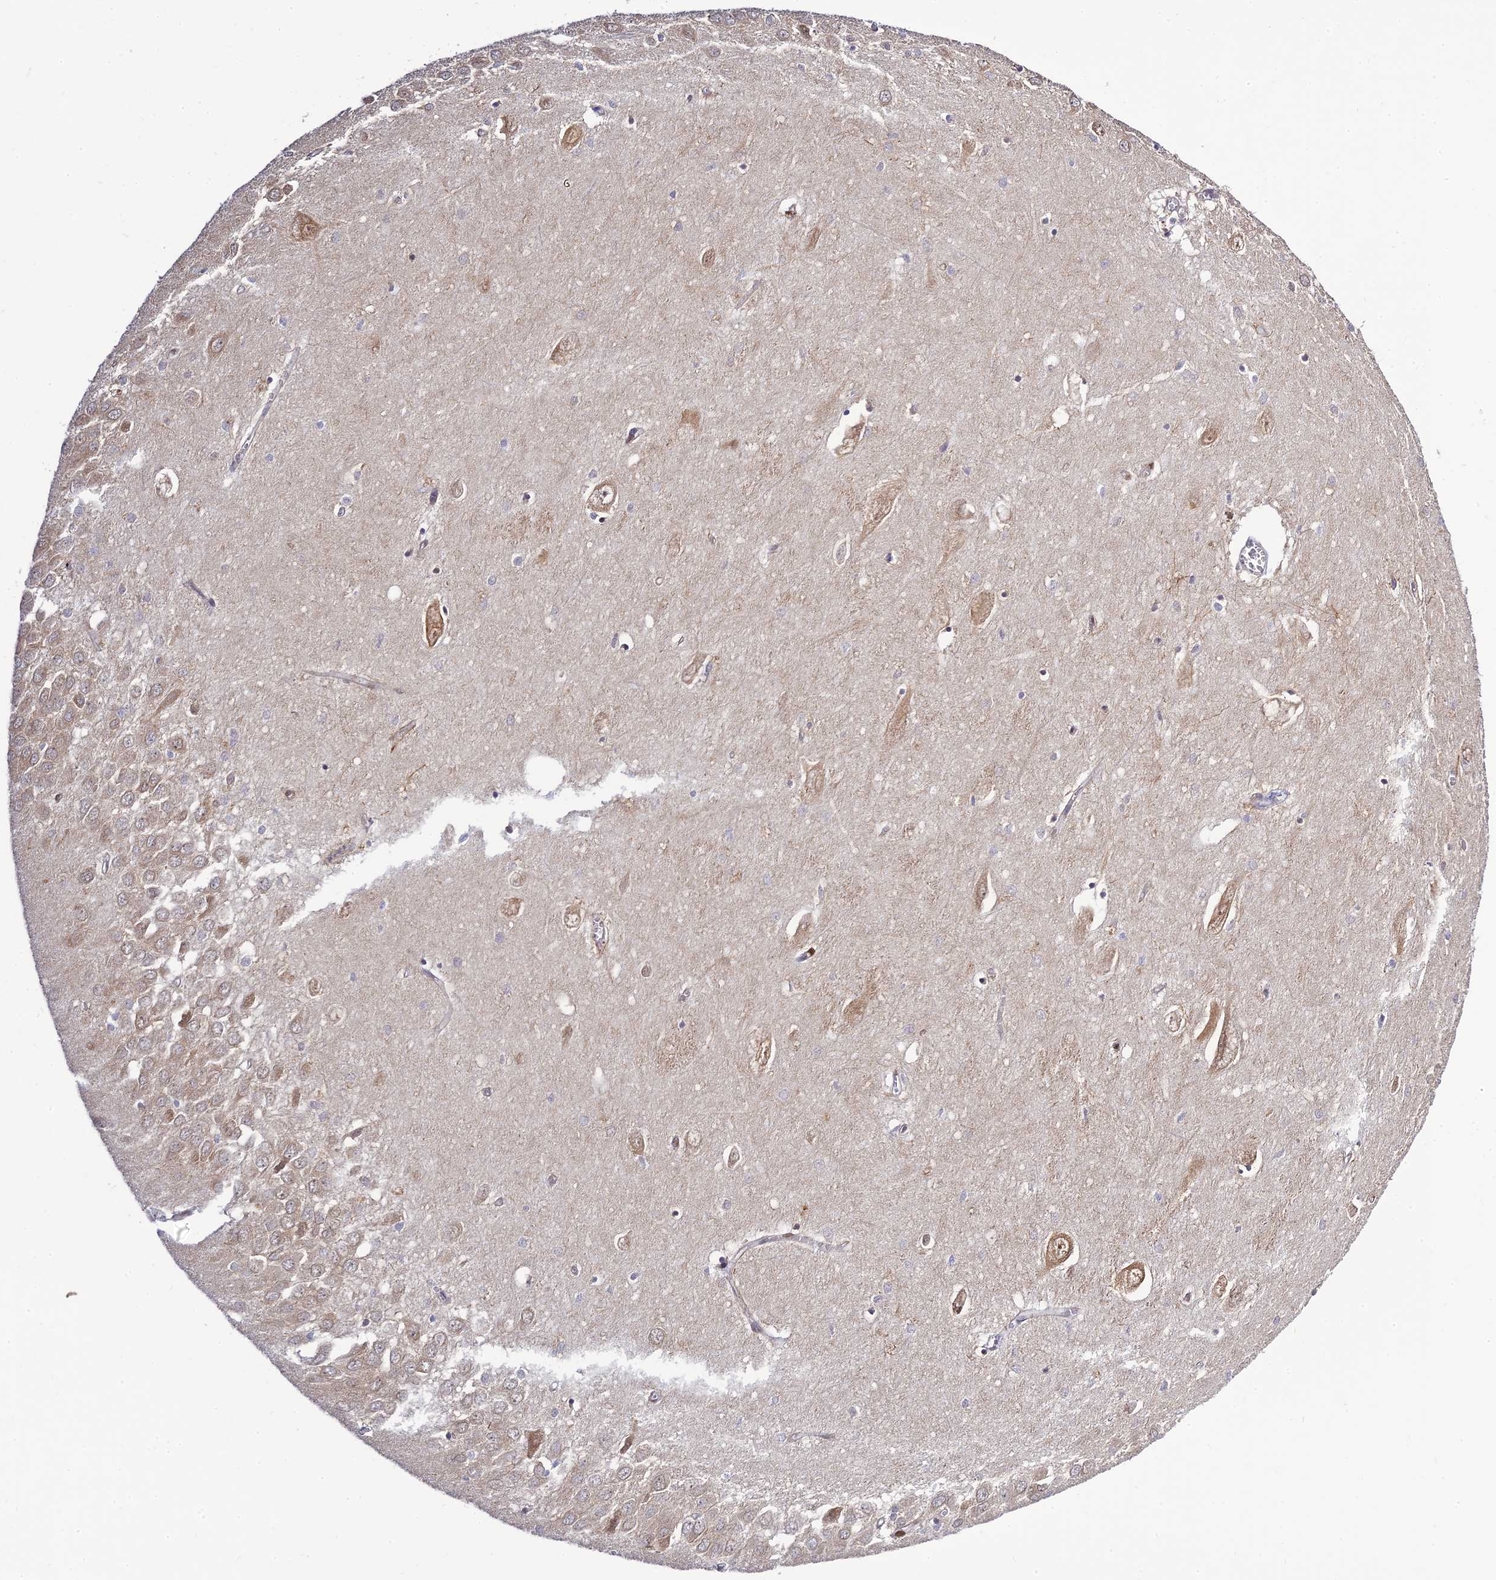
{"staining": {"intensity": "negative", "quantity": "none", "location": "none"}, "tissue": "hippocampus", "cell_type": "Glial cells", "image_type": "normal", "snomed": [{"axis": "morphology", "description": "Normal tissue, NOS"}, {"axis": "topography", "description": "Hippocampus"}], "caption": "Human hippocampus stained for a protein using immunohistochemistry displays no positivity in glial cells.", "gene": "SKIC8", "patient": {"sex": "female", "age": 64}}